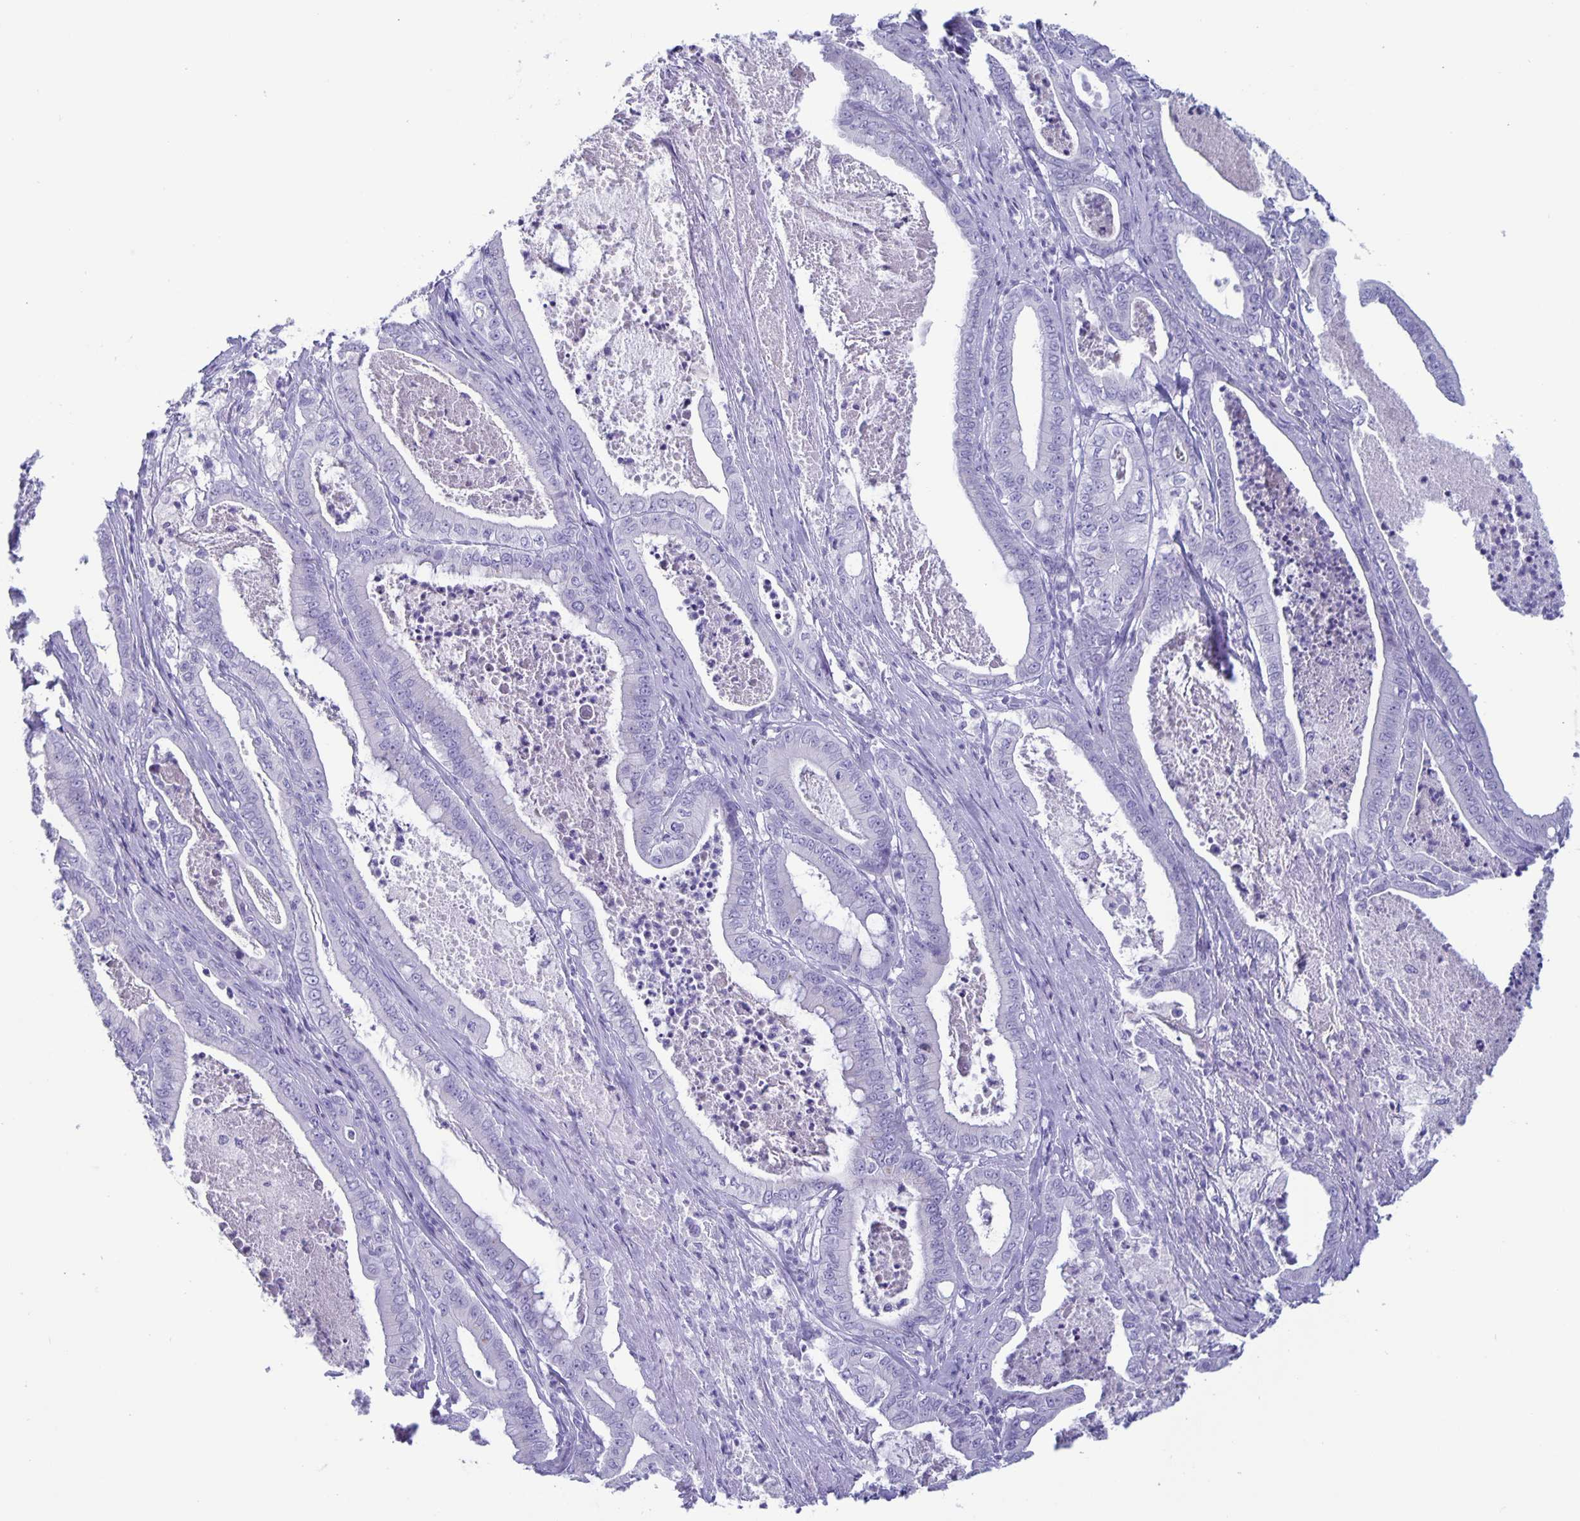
{"staining": {"intensity": "negative", "quantity": "none", "location": "none"}, "tissue": "pancreatic cancer", "cell_type": "Tumor cells", "image_type": "cancer", "snomed": [{"axis": "morphology", "description": "Adenocarcinoma, NOS"}, {"axis": "topography", "description": "Pancreas"}], "caption": "Tumor cells are negative for brown protein staining in pancreatic cancer (adenocarcinoma).", "gene": "BPIFA3", "patient": {"sex": "male", "age": 71}}